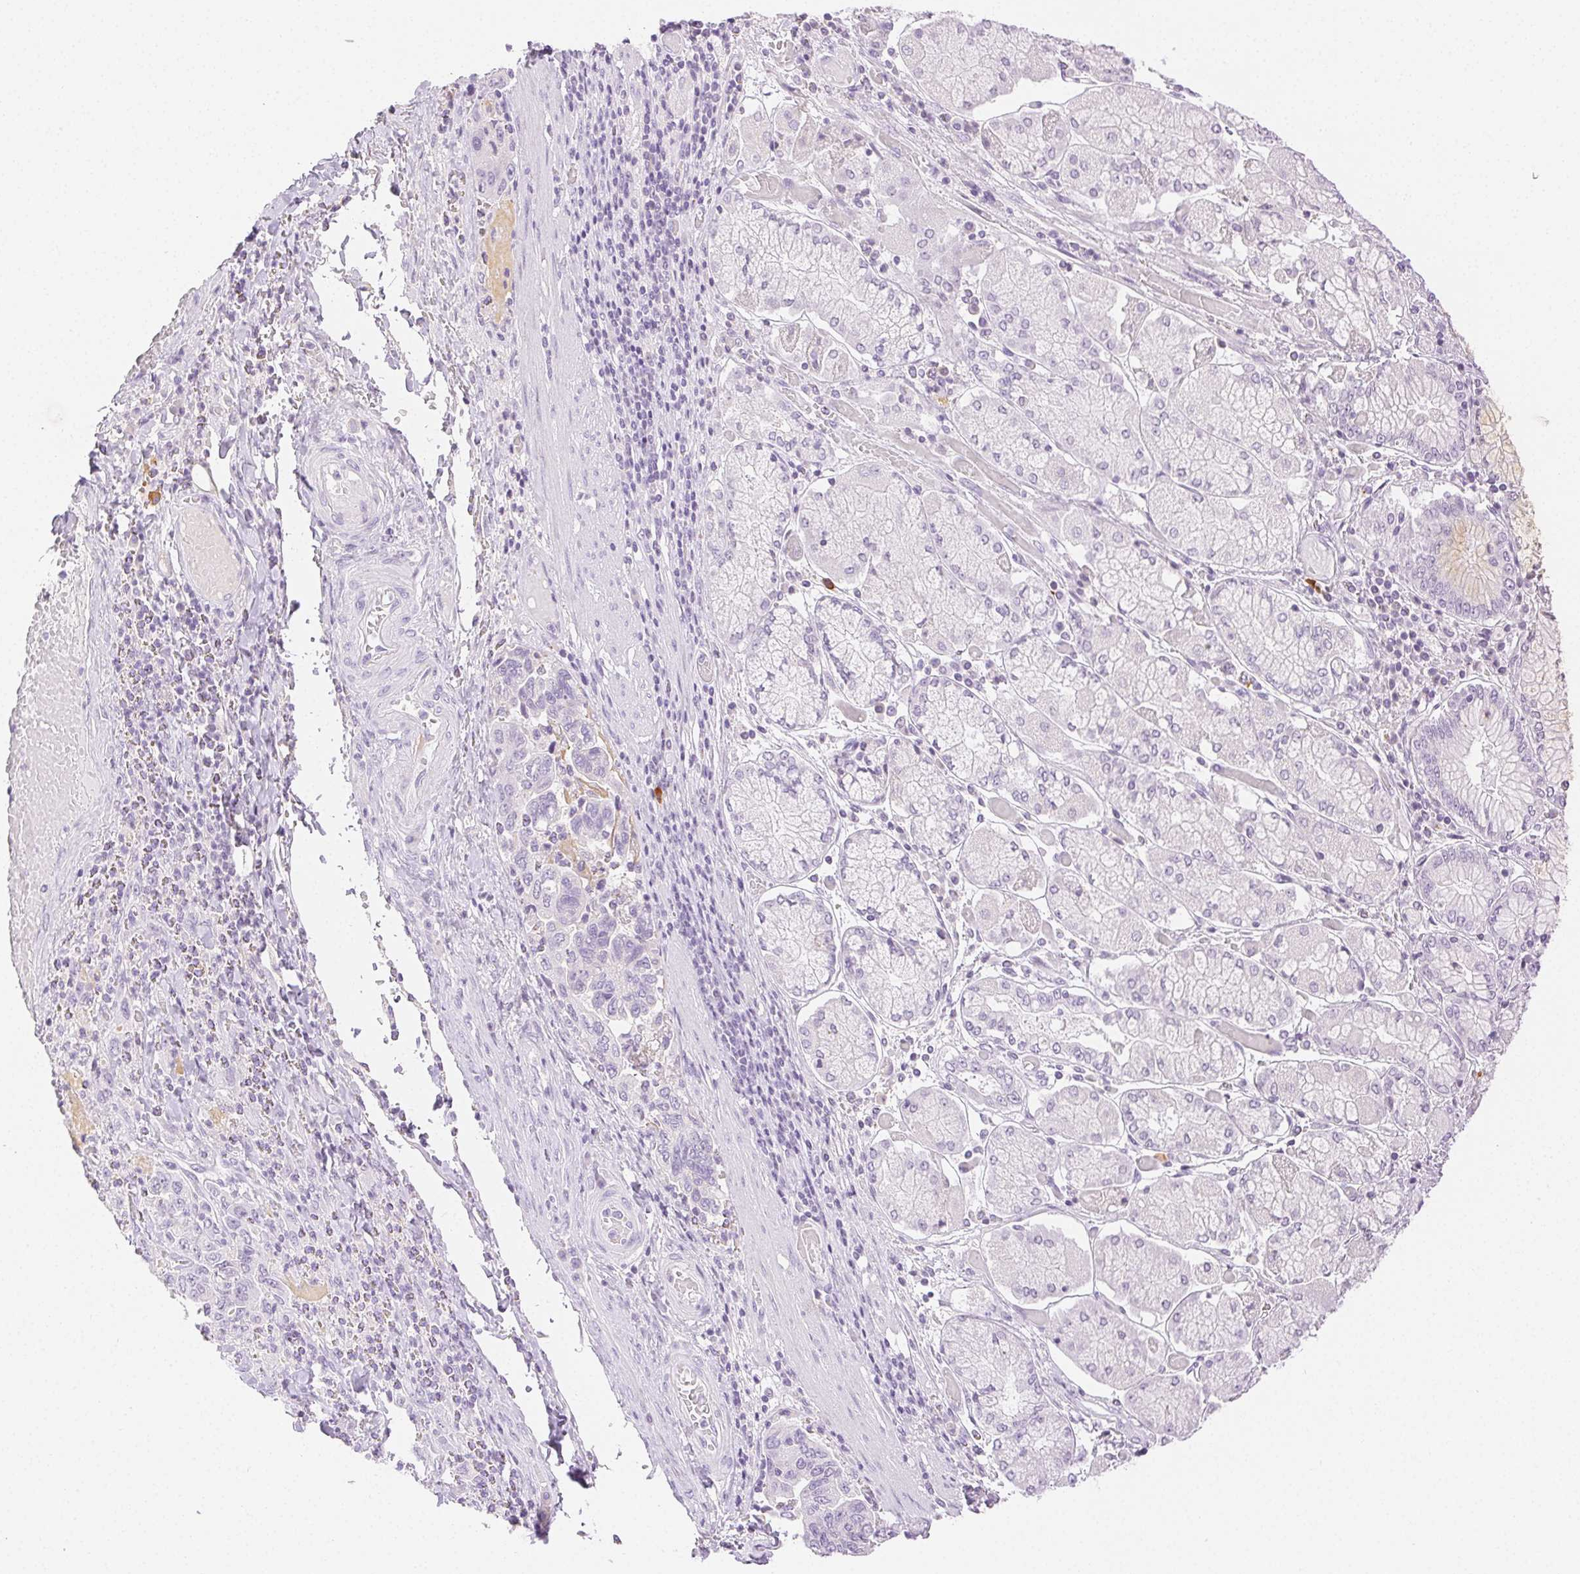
{"staining": {"intensity": "negative", "quantity": "none", "location": "none"}, "tissue": "stomach cancer", "cell_type": "Tumor cells", "image_type": "cancer", "snomed": [{"axis": "morphology", "description": "Adenocarcinoma, NOS"}, {"axis": "topography", "description": "Stomach, upper"}, {"axis": "topography", "description": "Stomach"}], "caption": "The photomicrograph reveals no staining of tumor cells in stomach cancer. (Stains: DAB immunohistochemistry with hematoxylin counter stain, Microscopy: brightfield microscopy at high magnification).", "gene": "SPACA4", "patient": {"sex": "male", "age": 62}}